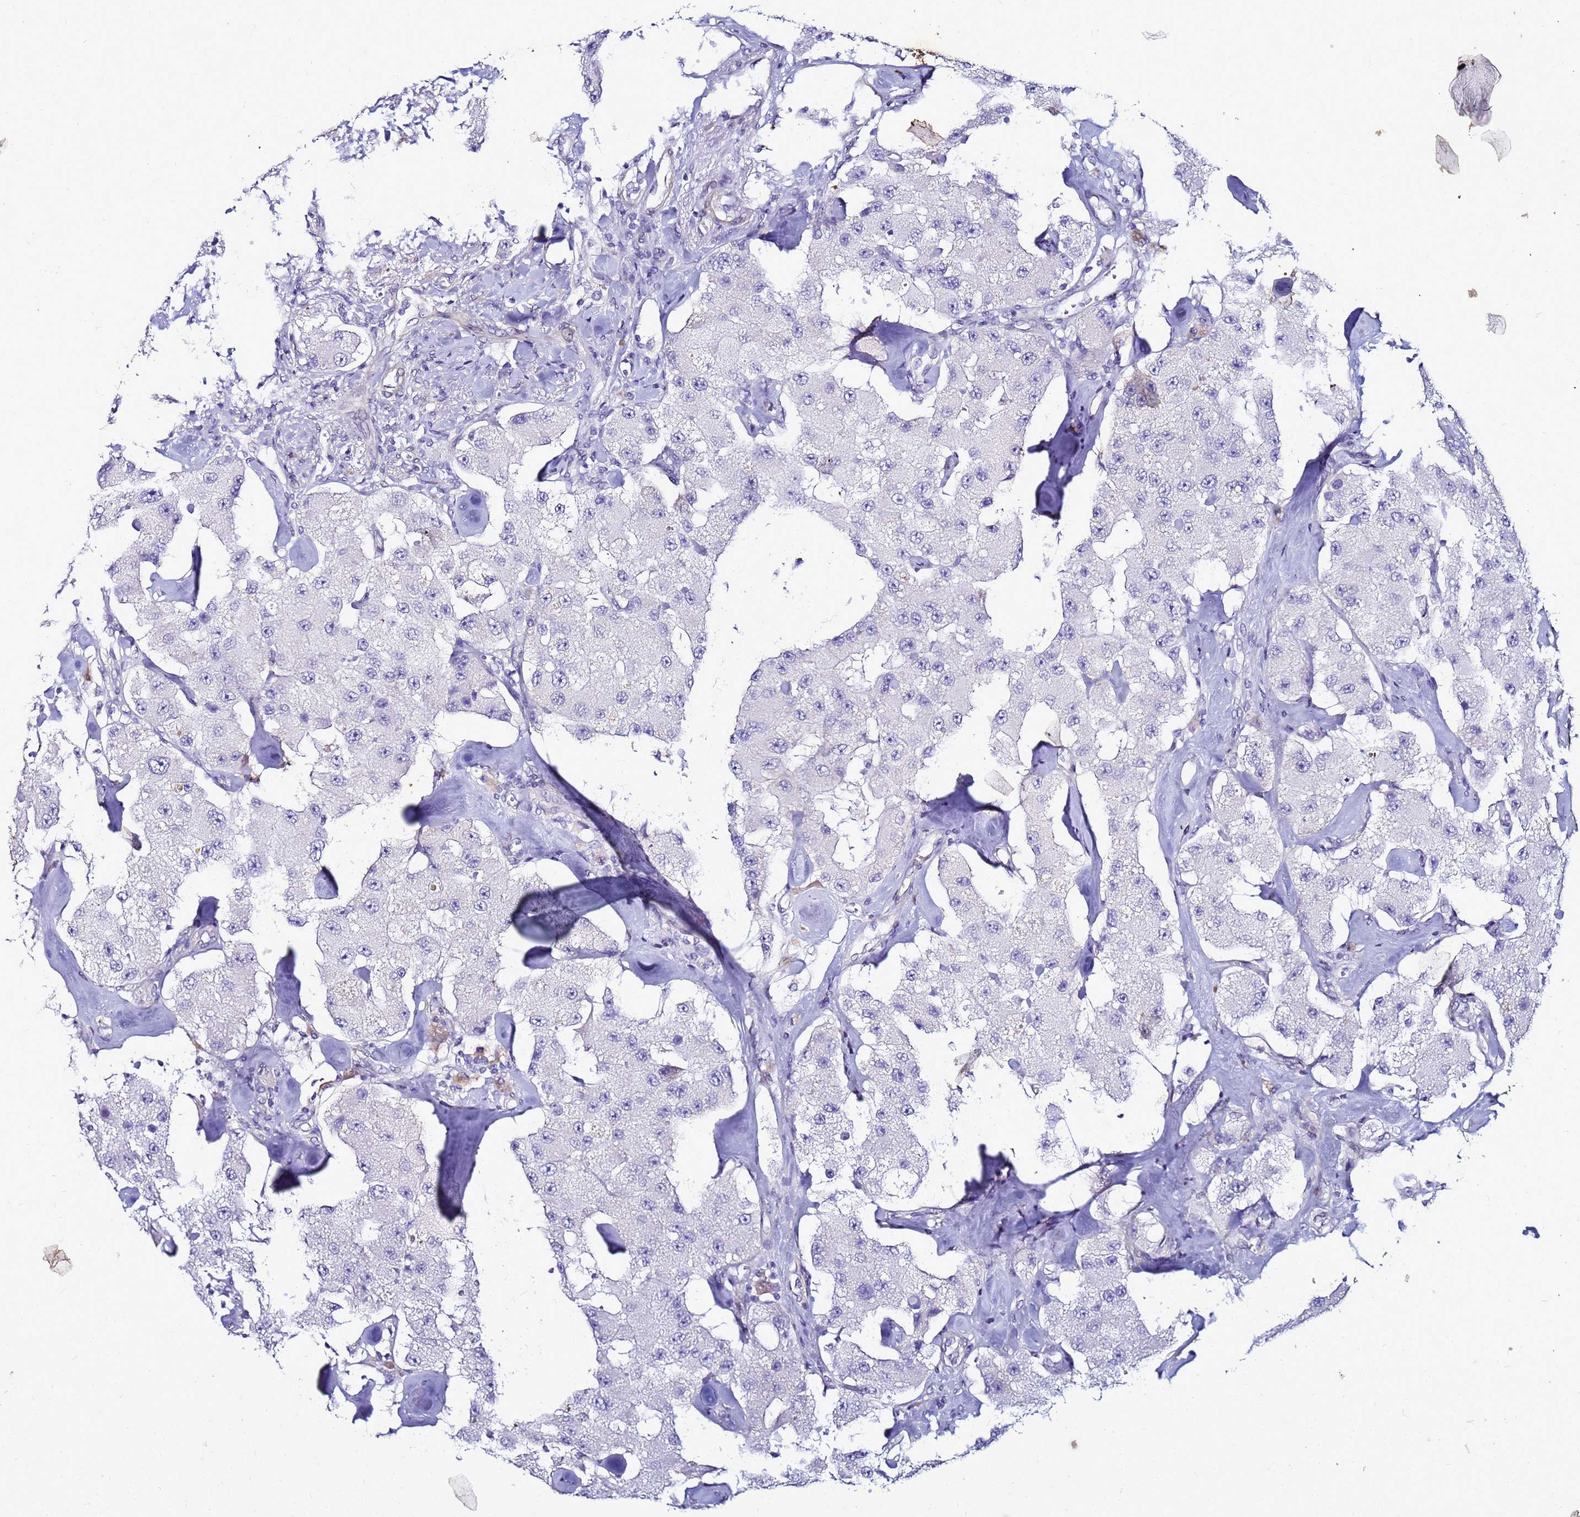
{"staining": {"intensity": "negative", "quantity": "none", "location": "none"}, "tissue": "carcinoid", "cell_type": "Tumor cells", "image_type": "cancer", "snomed": [{"axis": "morphology", "description": "Carcinoid, malignant, NOS"}, {"axis": "topography", "description": "Pancreas"}], "caption": "There is no significant positivity in tumor cells of malignant carcinoid.", "gene": "FAM166B", "patient": {"sex": "male", "age": 41}}